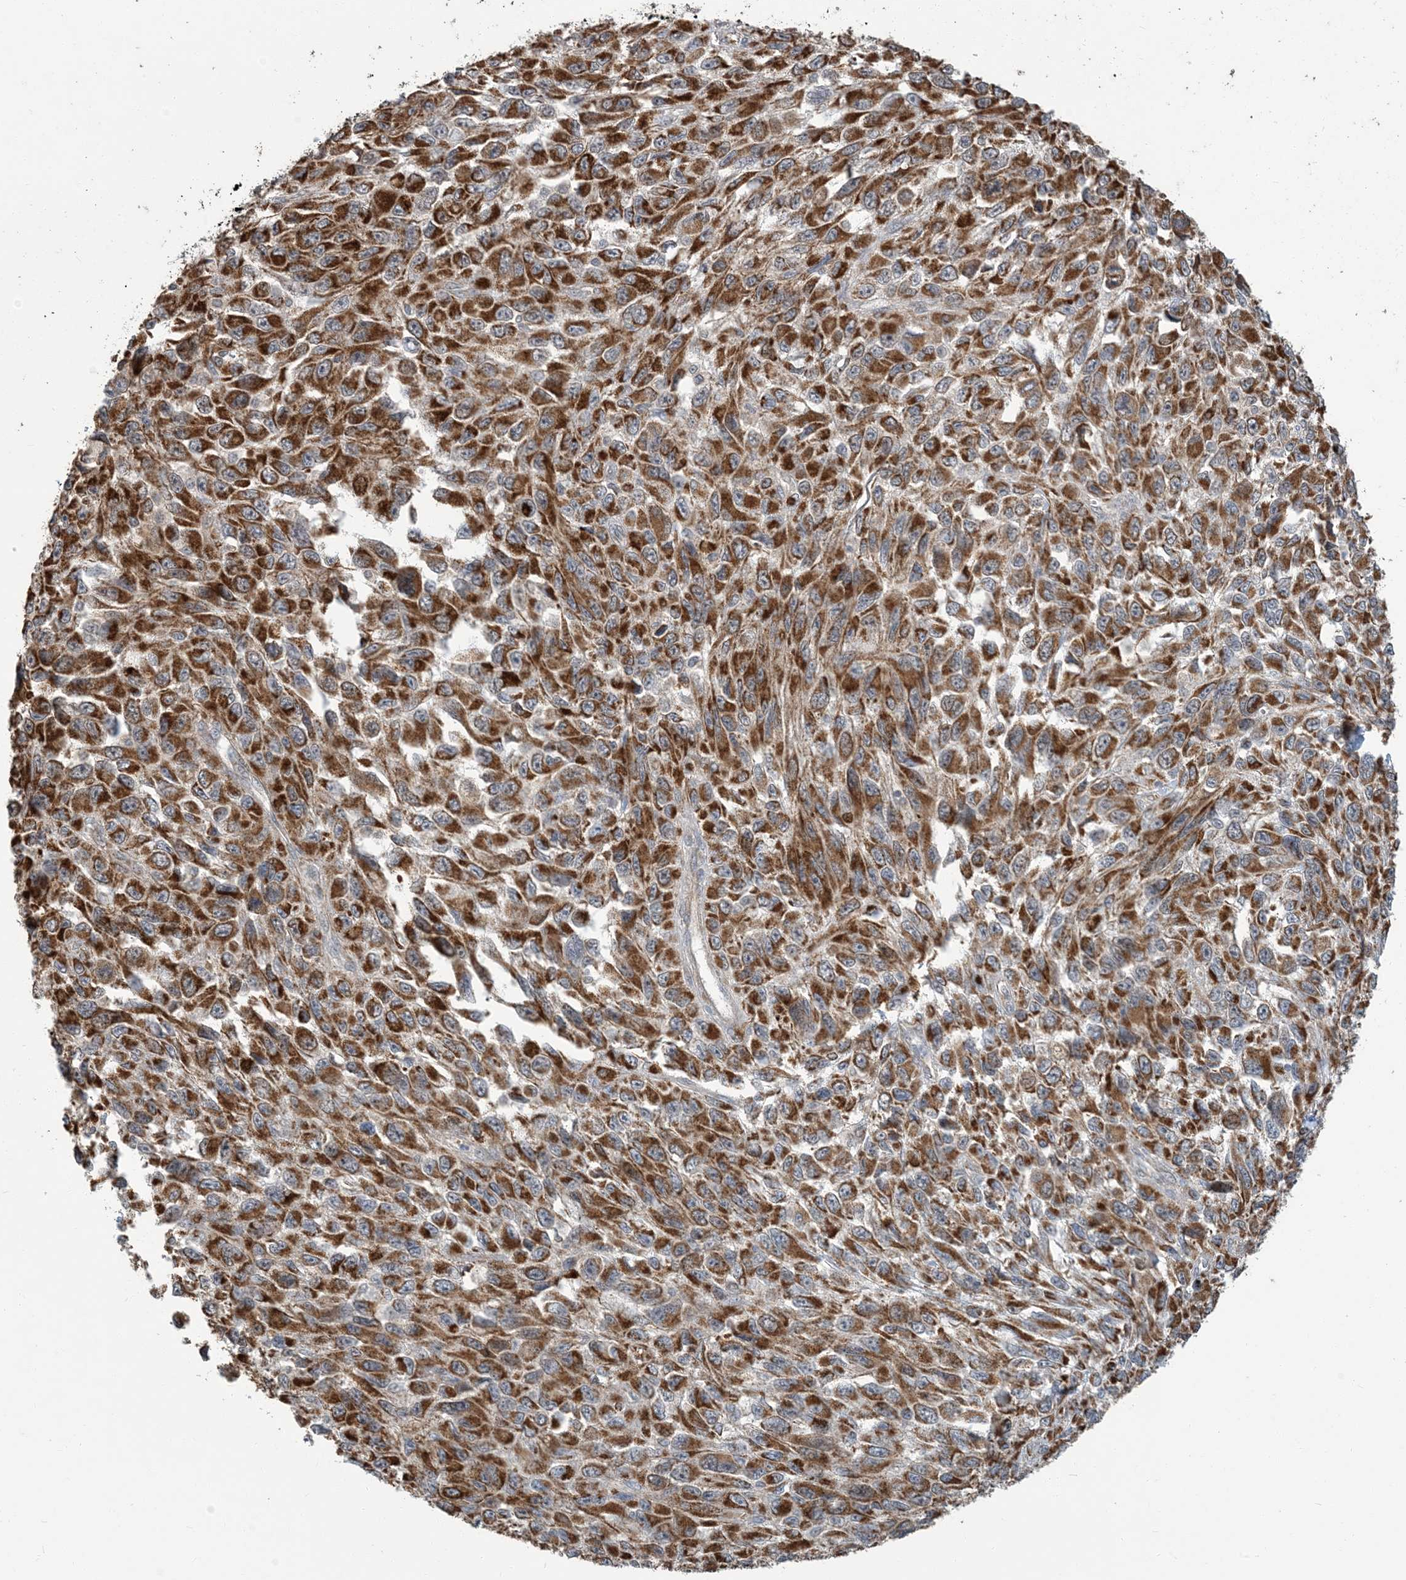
{"staining": {"intensity": "strong", "quantity": ">75%", "location": "cytoplasmic/membranous"}, "tissue": "melanoma", "cell_type": "Tumor cells", "image_type": "cancer", "snomed": [{"axis": "morphology", "description": "Malignant melanoma, NOS"}, {"axis": "topography", "description": "Skin"}], "caption": "The histopathology image displays staining of melanoma, revealing strong cytoplasmic/membranous protein positivity (brown color) within tumor cells.", "gene": "ERI2", "patient": {"sex": "female", "age": 96}}